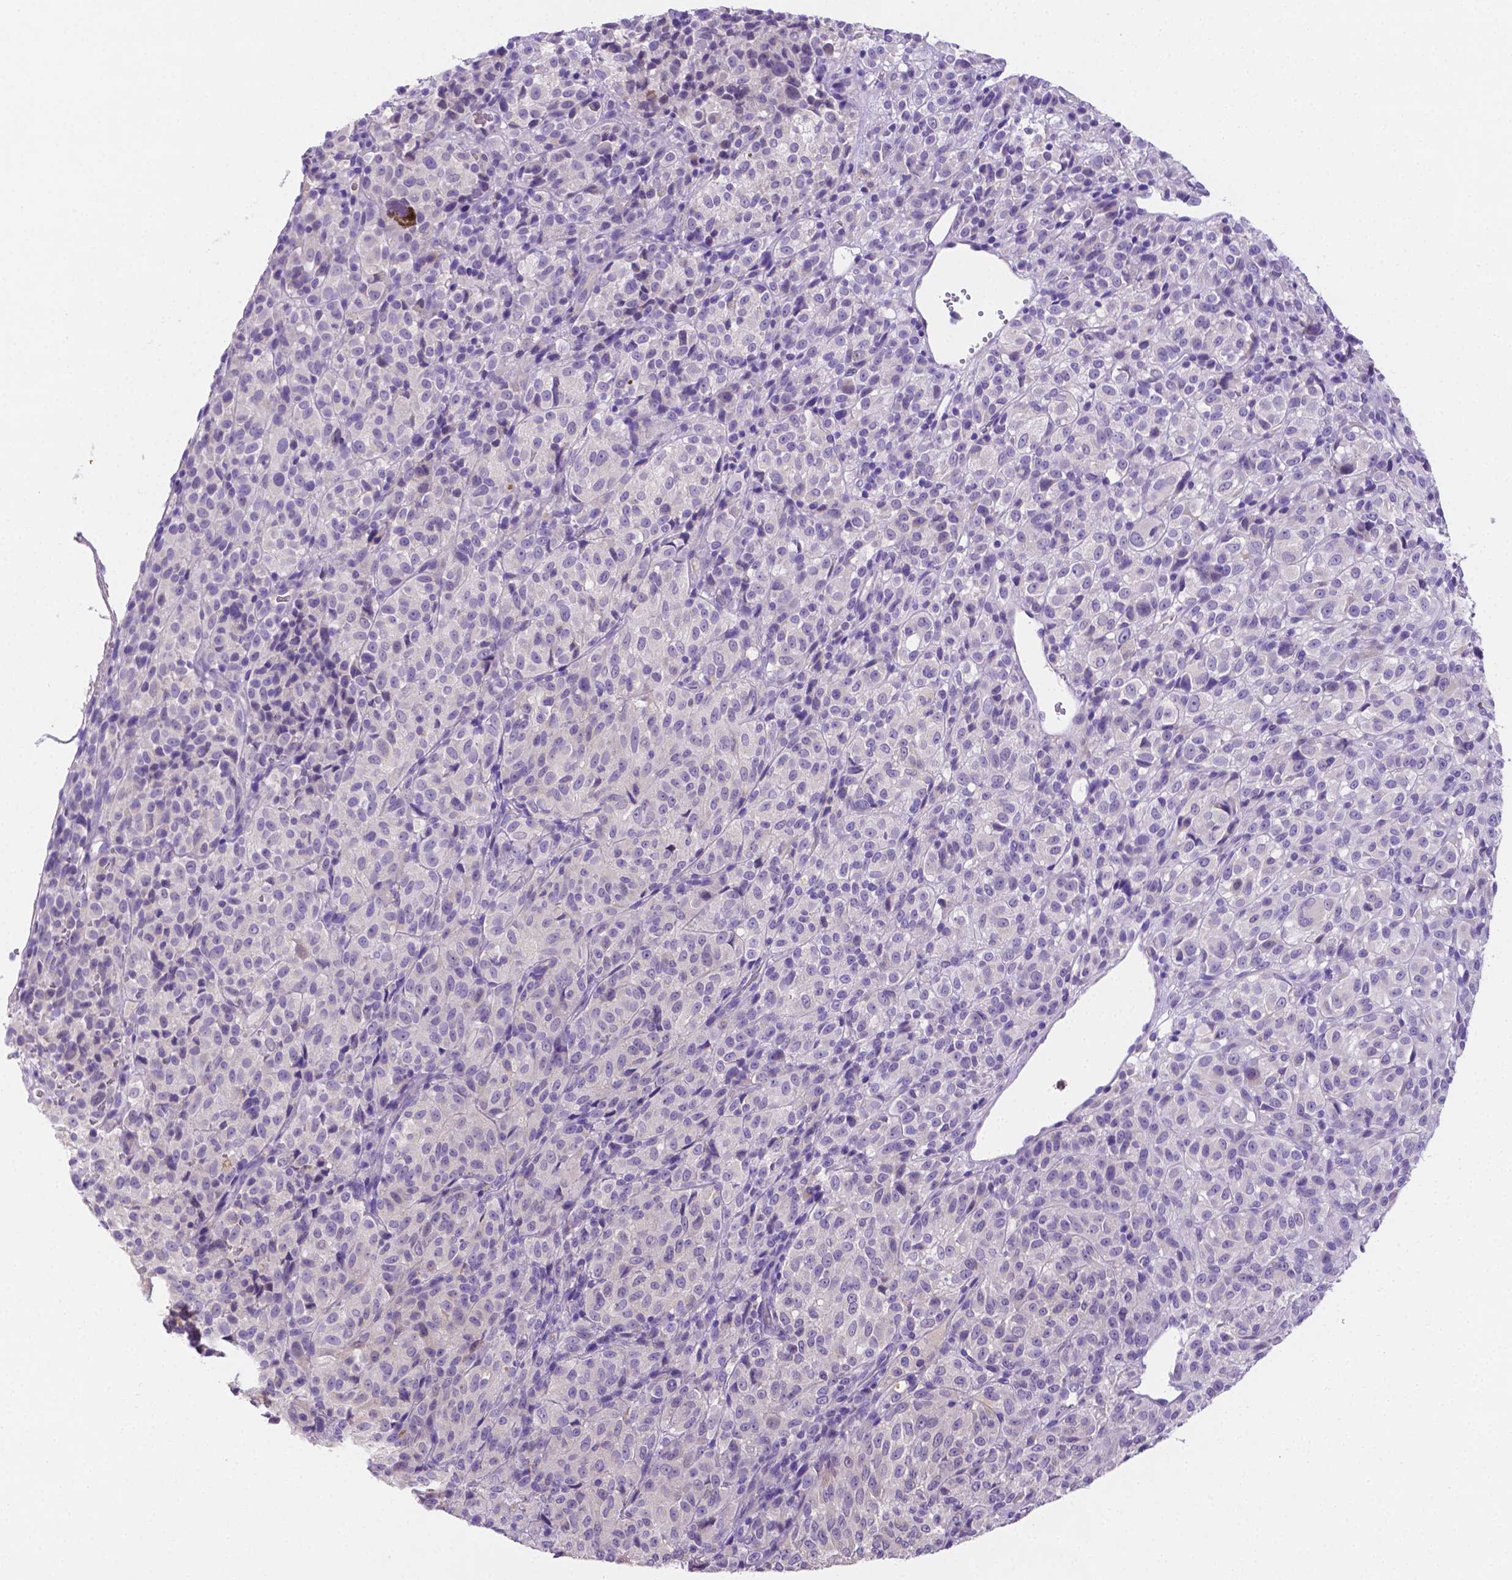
{"staining": {"intensity": "negative", "quantity": "none", "location": "none"}, "tissue": "melanoma", "cell_type": "Tumor cells", "image_type": "cancer", "snomed": [{"axis": "morphology", "description": "Malignant melanoma, Metastatic site"}, {"axis": "topography", "description": "Brain"}], "caption": "Melanoma was stained to show a protein in brown. There is no significant staining in tumor cells.", "gene": "NXPH2", "patient": {"sex": "female", "age": 56}}